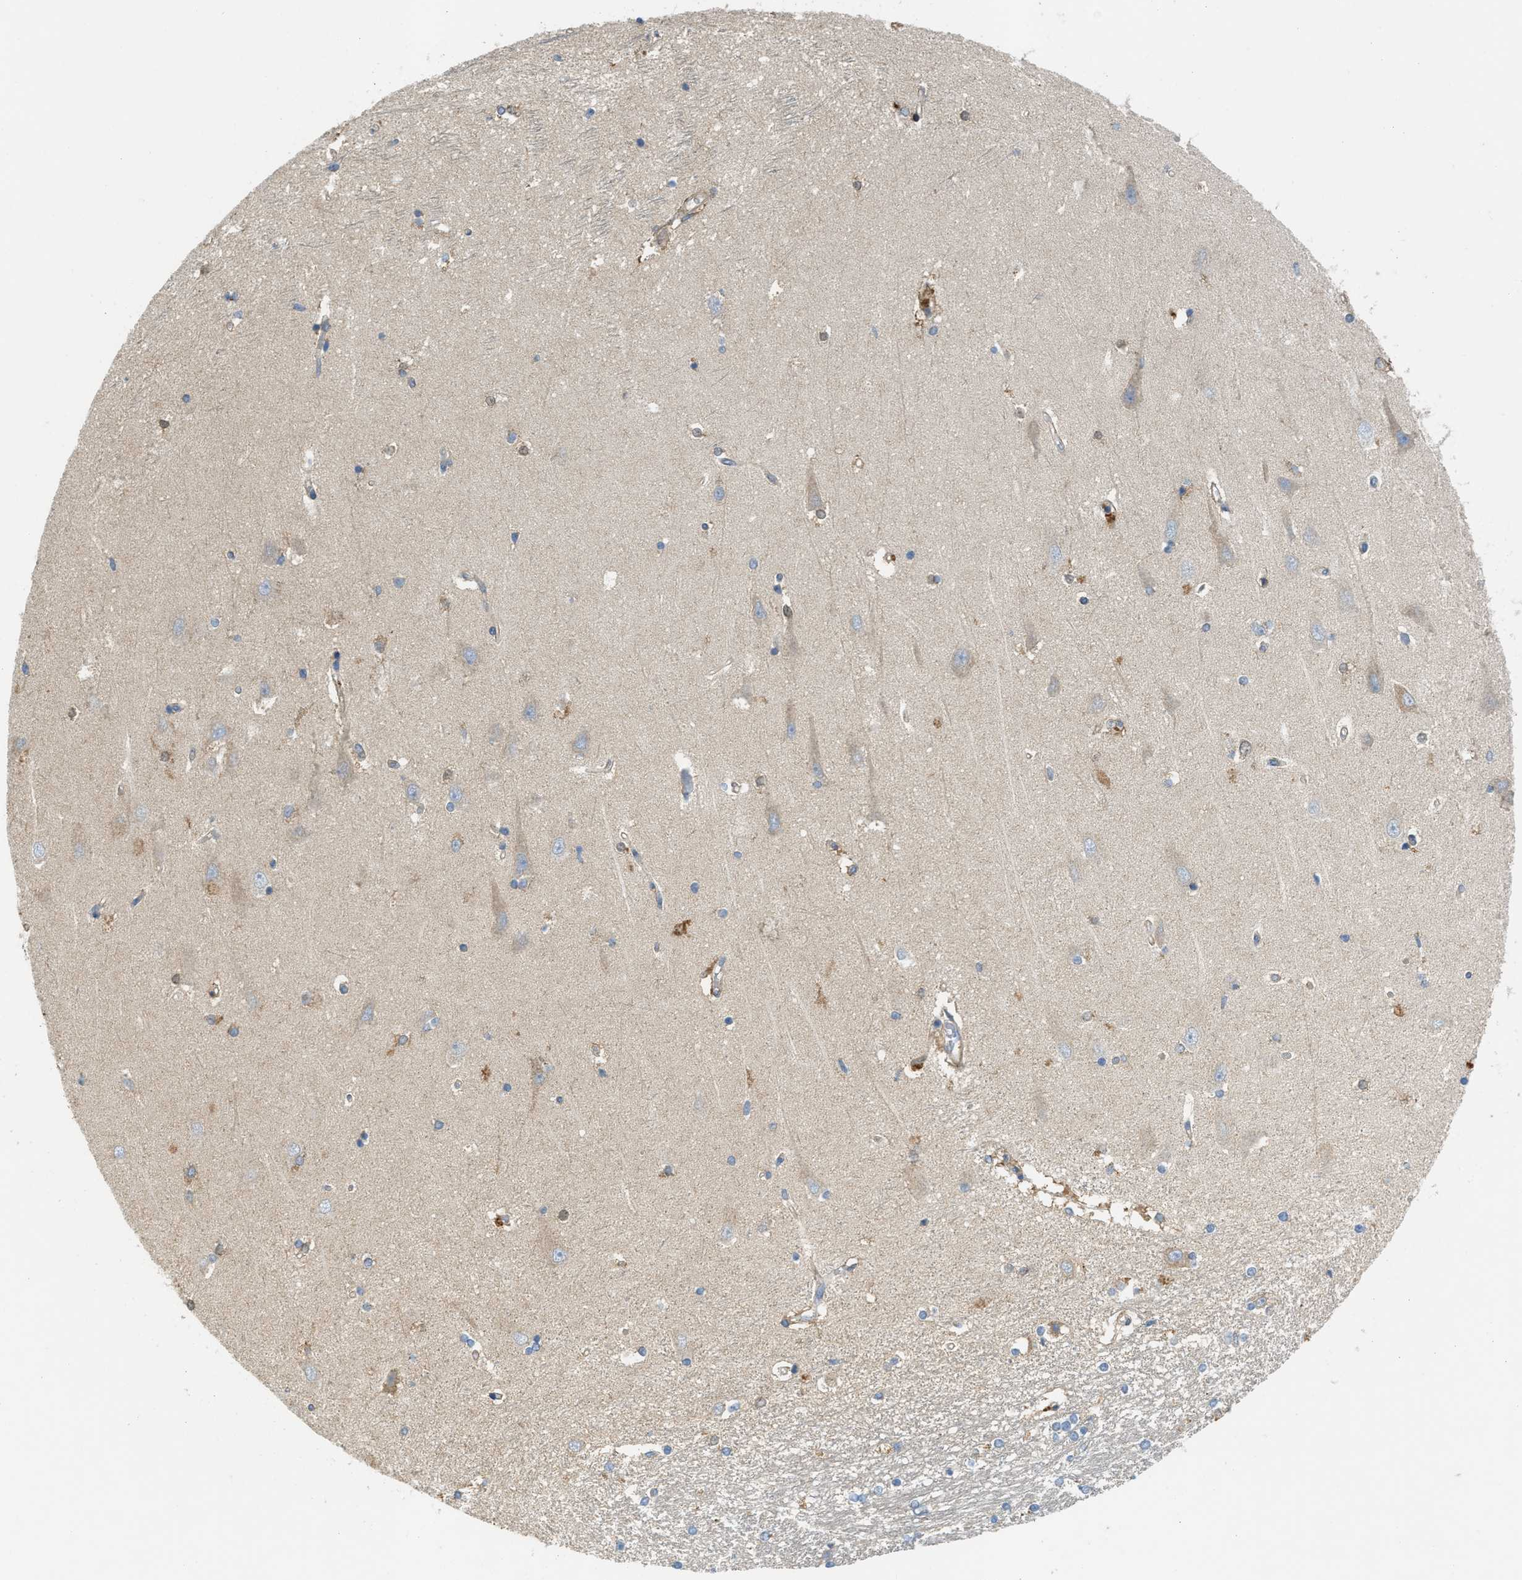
{"staining": {"intensity": "moderate", "quantity": "<25%", "location": "cytoplasmic/membranous"}, "tissue": "hippocampus", "cell_type": "Glial cells", "image_type": "normal", "snomed": [{"axis": "morphology", "description": "Normal tissue, NOS"}, {"axis": "topography", "description": "Hippocampus"}], "caption": "Brown immunohistochemical staining in benign human hippocampus reveals moderate cytoplasmic/membranous expression in about <25% of glial cells. (brown staining indicates protein expression, while blue staining denotes nuclei).", "gene": "TMEM68", "patient": {"sex": "male", "age": 45}}